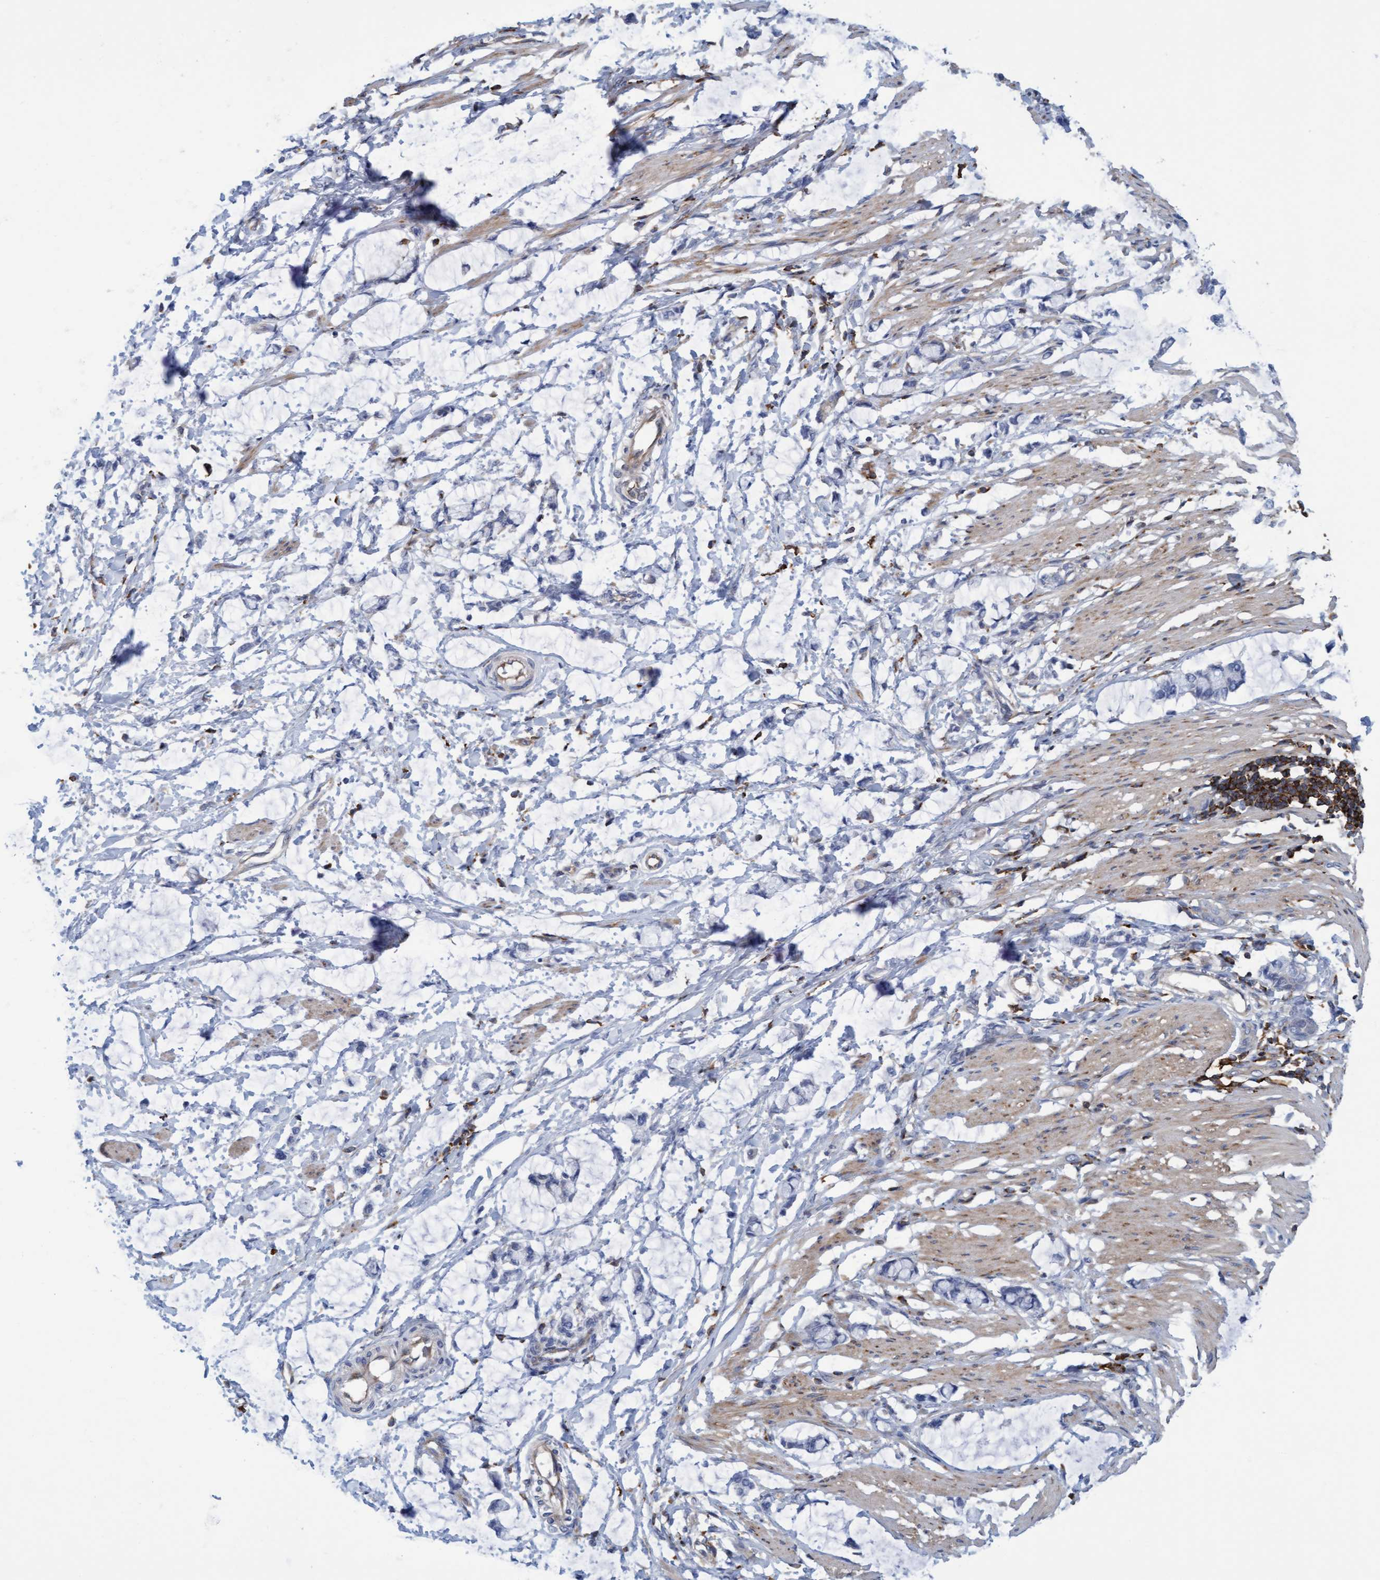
{"staining": {"intensity": "weak", "quantity": ">75%", "location": "cytoplasmic/membranous"}, "tissue": "smooth muscle", "cell_type": "Smooth muscle cells", "image_type": "normal", "snomed": [{"axis": "morphology", "description": "Normal tissue, NOS"}, {"axis": "morphology", "description": "Adenocarcinoma, NOS"}, {"axis": "topography", "description": "Smooth muscle"}, {"axis": "topography", "description": "Colon"}], "caption": "Immunohistochemistry photomicrograph of unremarkable smooth muscle: smooth muscle stained using immunohistochemistry (IHC) demonstrates low levels of weak protein expression localized specifically in the cytoplasmic/membranous of smooth muscle cells, appearing as a cytoplasmic/membranous brown color.", "gene": "FNBP1", "patient": {"sex": "male", "age": 14}}